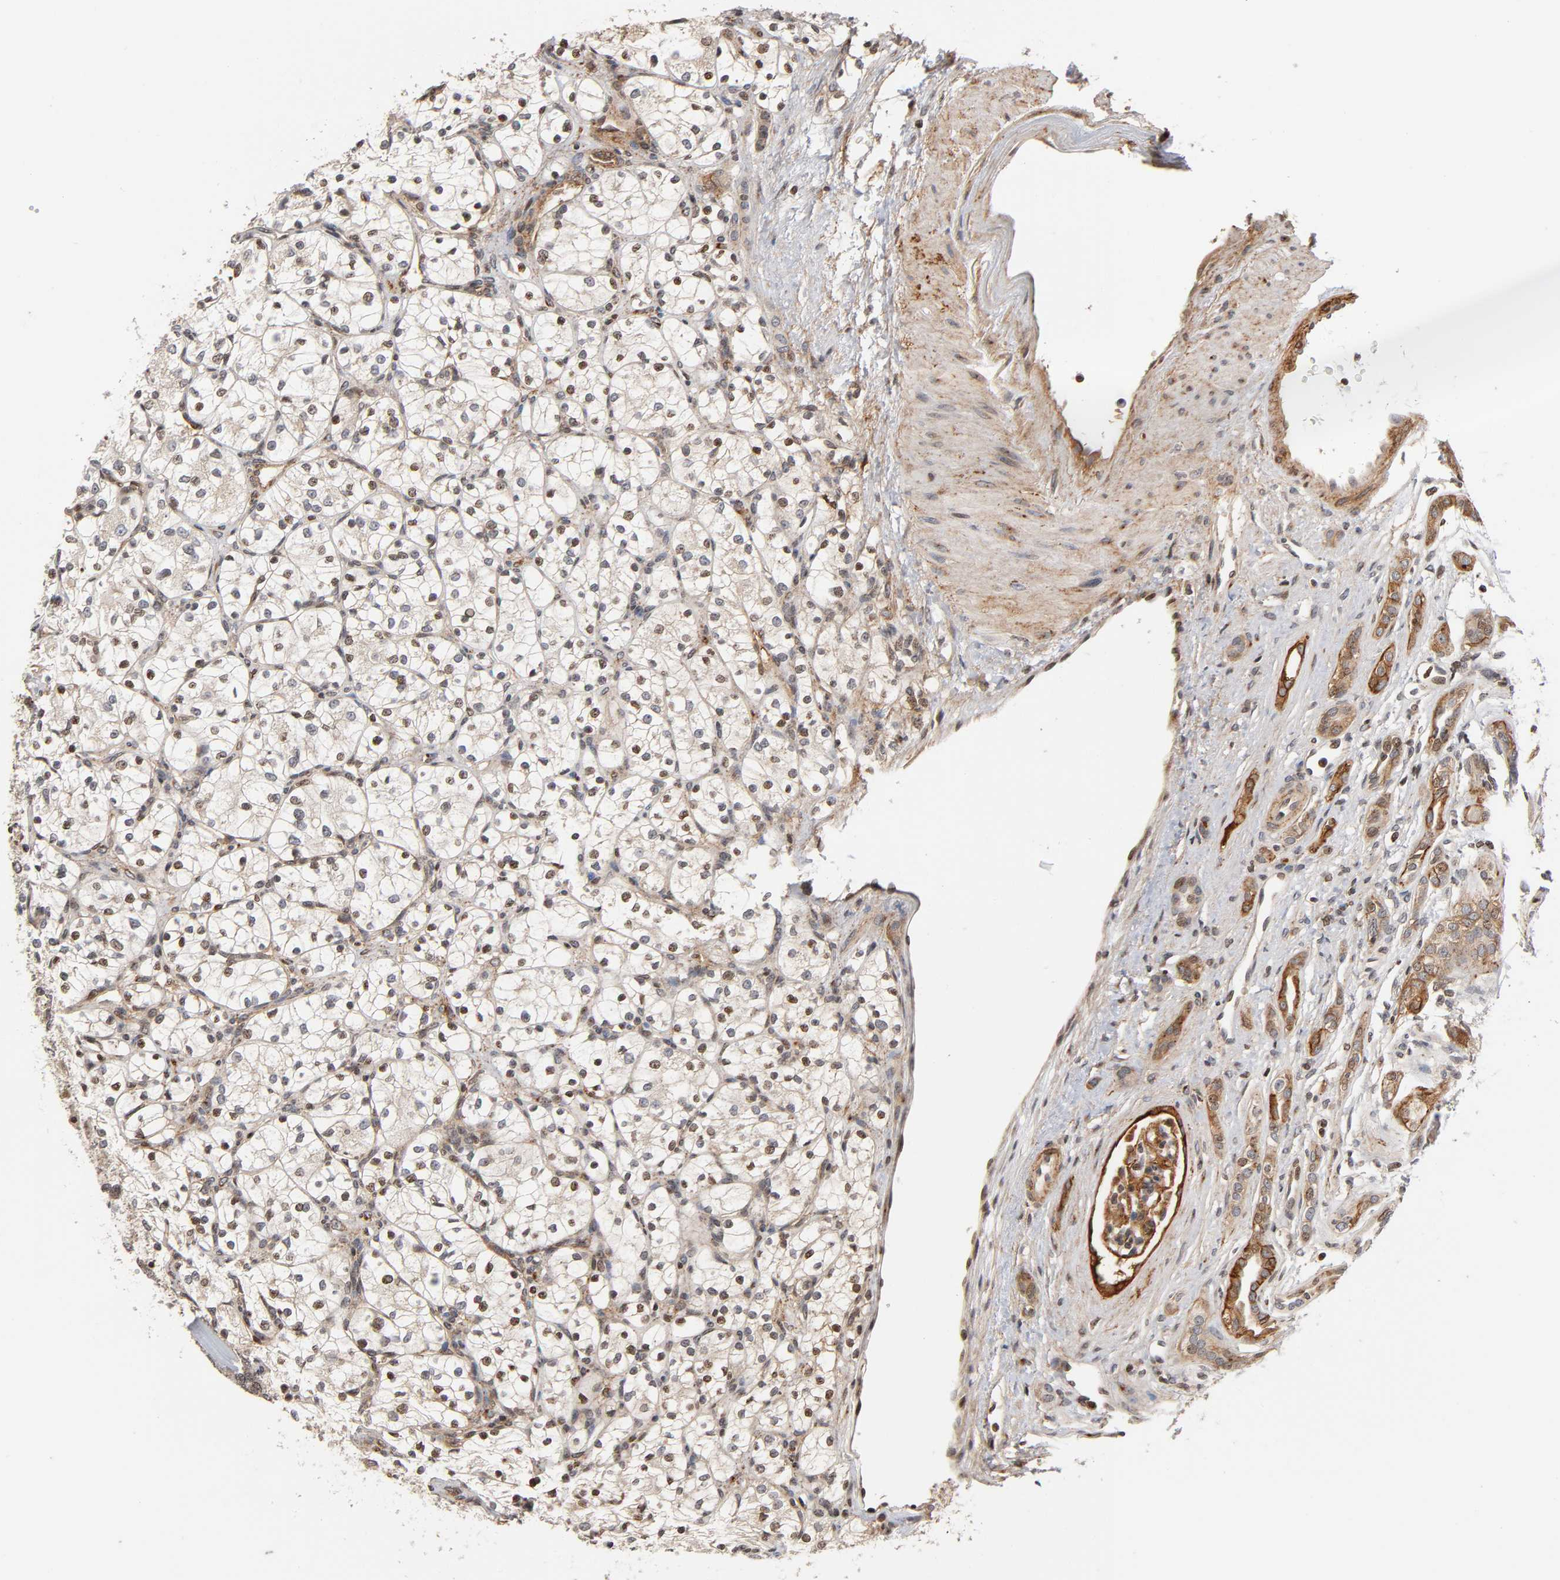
{"staining": {"intensity": "negative", "quantity": "none", "location": "none"}, "tissue": "renal cancer", "cell_type": "Tumor cells", "image_type": "cancer", "snomed": [{"axis": "morphology", "description": "Adenocarcinoma, NOS"}, {"axis": "topography", "description": "Kidney"}], "caption": "A photomicrograph of human adenocarcinoma (renal) is negative for staining in tumor cells.", "gene": "ITGAV", "patient": {"sex": "female", "age": 60}}